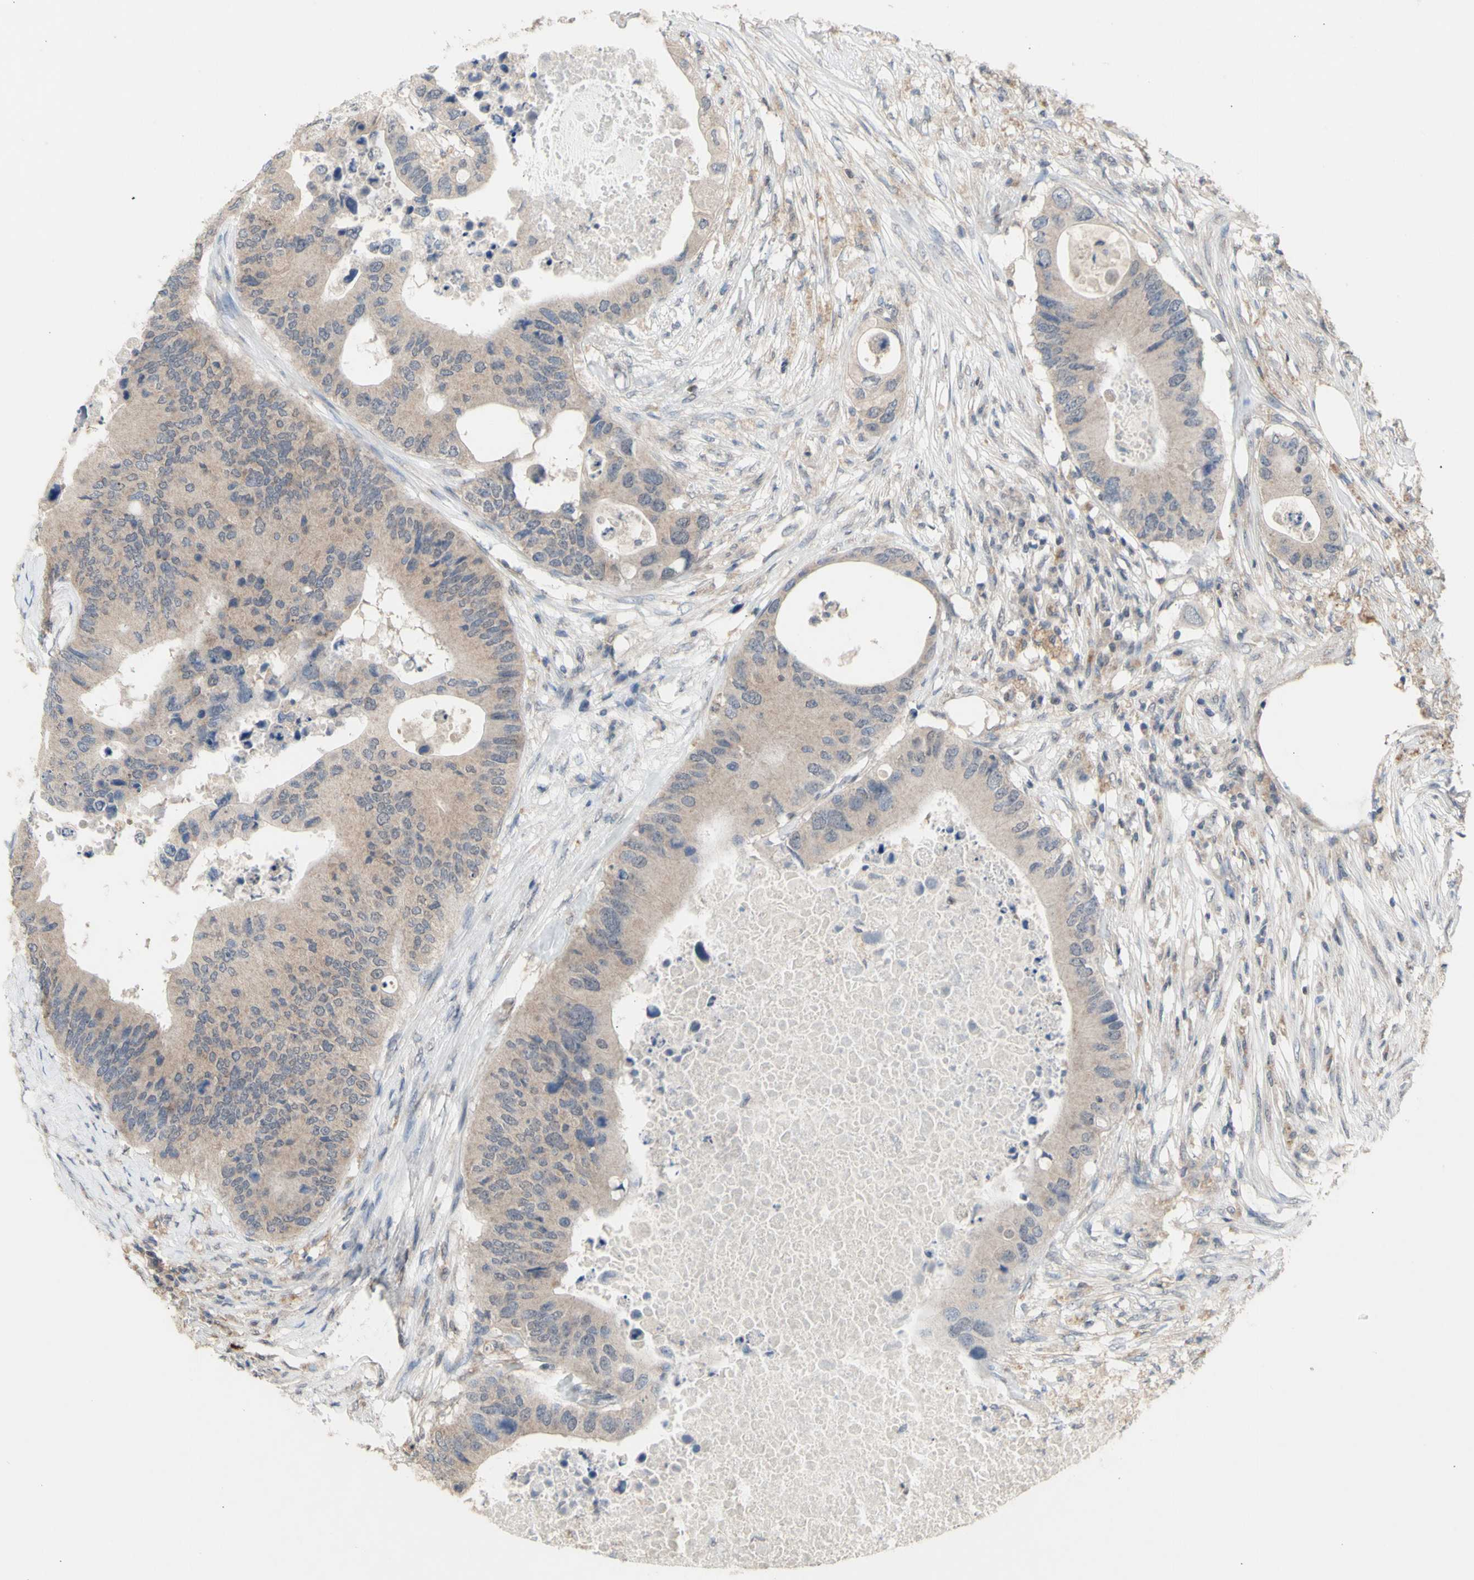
{"staining": {"intensity": "weak", "quantity": ">75%", "location": "cytoplasmic/membranous"}, "tissue": "colorectal cancer", "cell_type": "Tumor cells", "image_type": "cancer", "snomed": [{"axis": "morphology", "description": "Adenocarcinoma, NOS"}, {"axis": "topography", "description": "Colon"}], "caption": "Approximately >75% of tumor cells in human colorectal cancer (adenocarcinoma) exhibit weak cytoplasmic/membranous protein staining as visualized by brown immunohistochemical staining.", "gene": "NLRP1", "patient": {"sex": "male", "age": 71}}